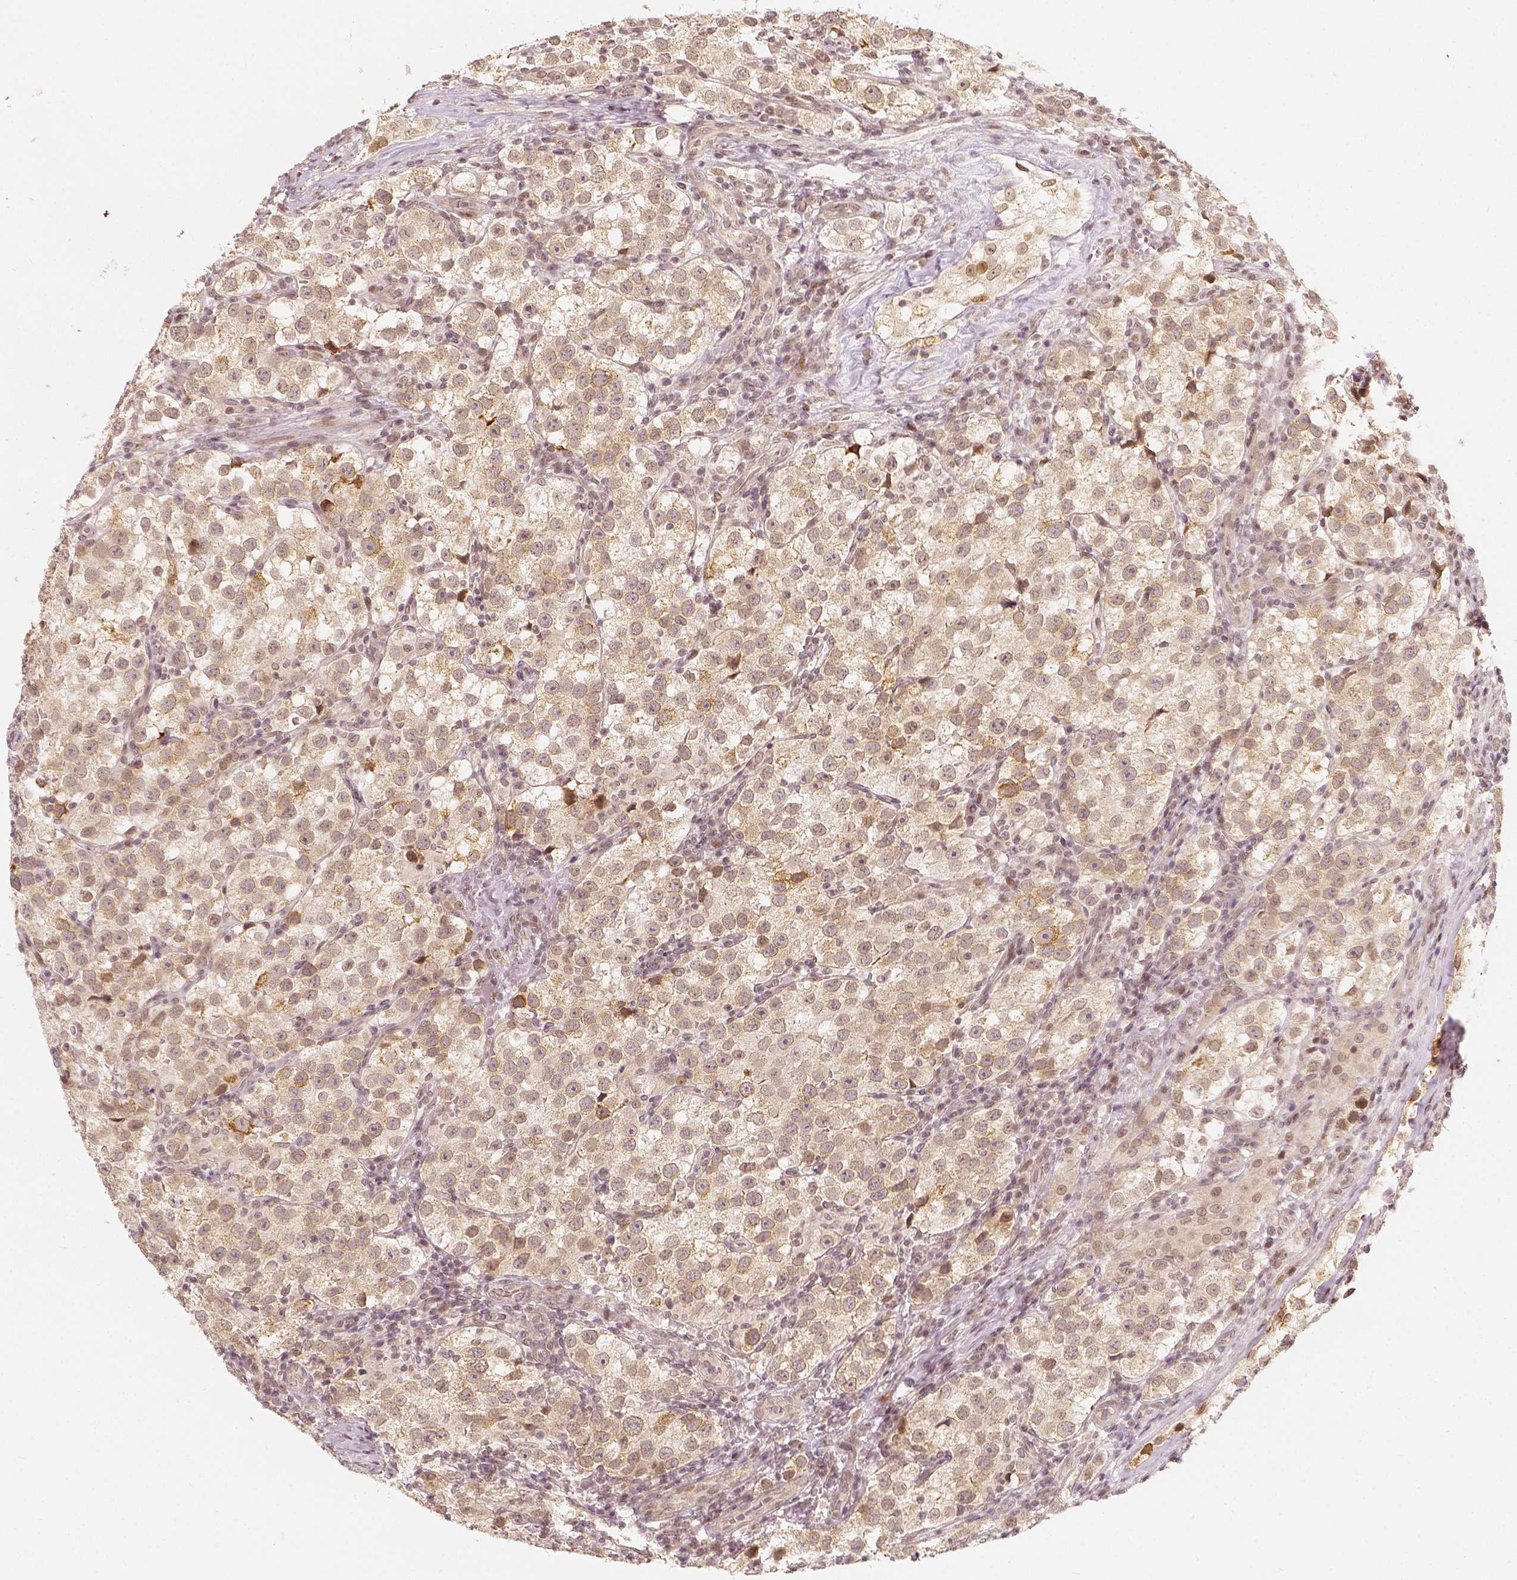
{"staining": {"intensity": "weak", "quantity": ">75%", "location": "cytoplasmic/membranous"}, "tissue": "testis cancer", "cell_type": "Tumor cells", "image_type": "cancer", "snomed": [{"axis": "morphology", "description": "Seminoma, NOS"}, {"axis": "topography", "description": "Testis"}], "caption": "About >75% of tumor cells in seminoma (testis) display weak cytoplasmic/membranous protein positivity as visualized by brown immunohistochemical staining.", "gene": "ZMAT3", "patient": {"sex": "male", "age": 37}}